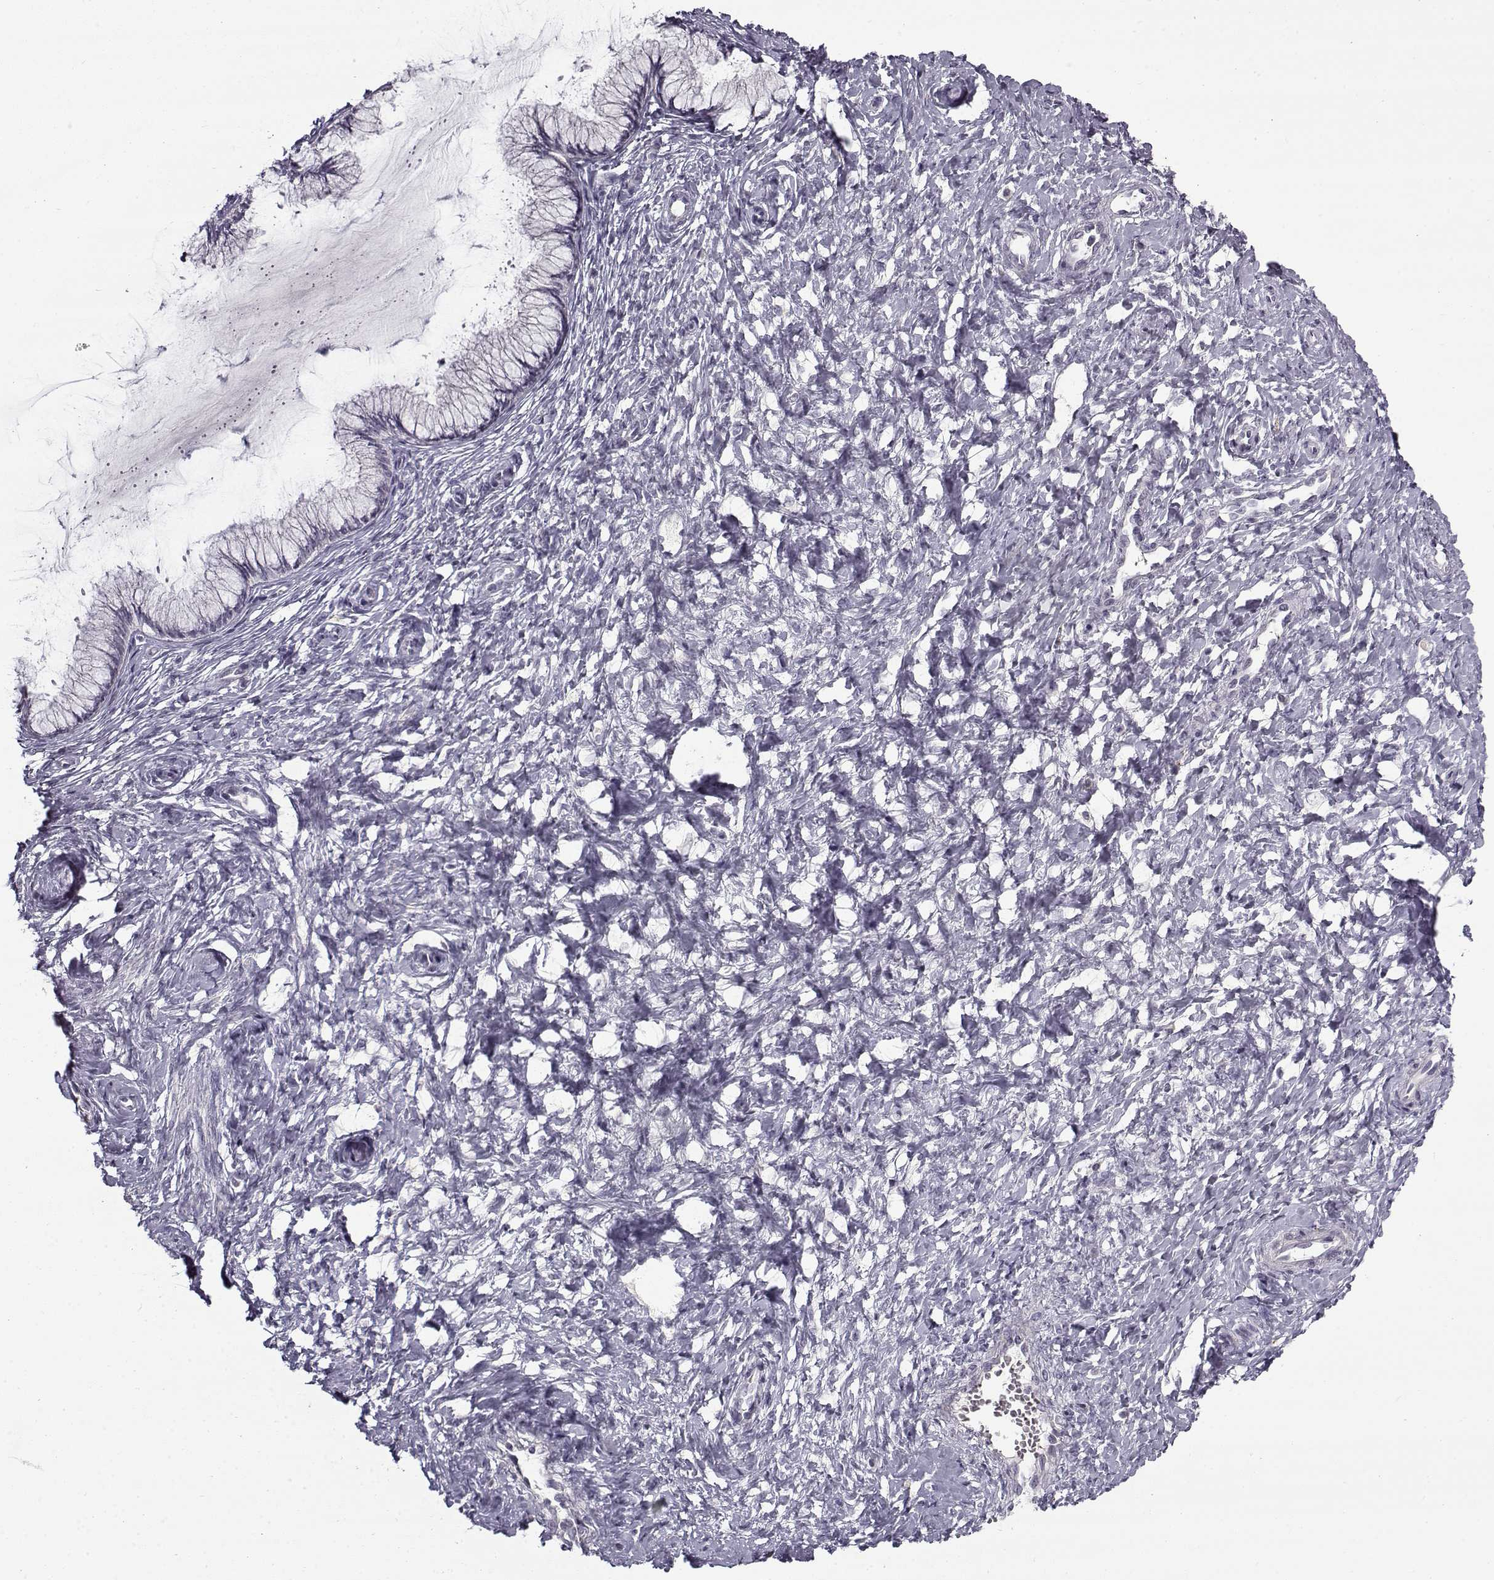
{"staining": {"intensity": "negative", "quantity": "none", "location": "none"}, "tissue": "cervix", "cell_type": "Glandular cells", "image_type": "normal", "snomed": [{"axis": "morphology", "description": "Normal tissue, NOS"}, {"axis": "topography", "description": "Cervix"}], "caption": "This is an immunohistochemistry (IHC) image of benign human cervix. There is no positivity in glandular cells.", "gene": "SNCA", "patient": {"sex": "female", "age": 37}}